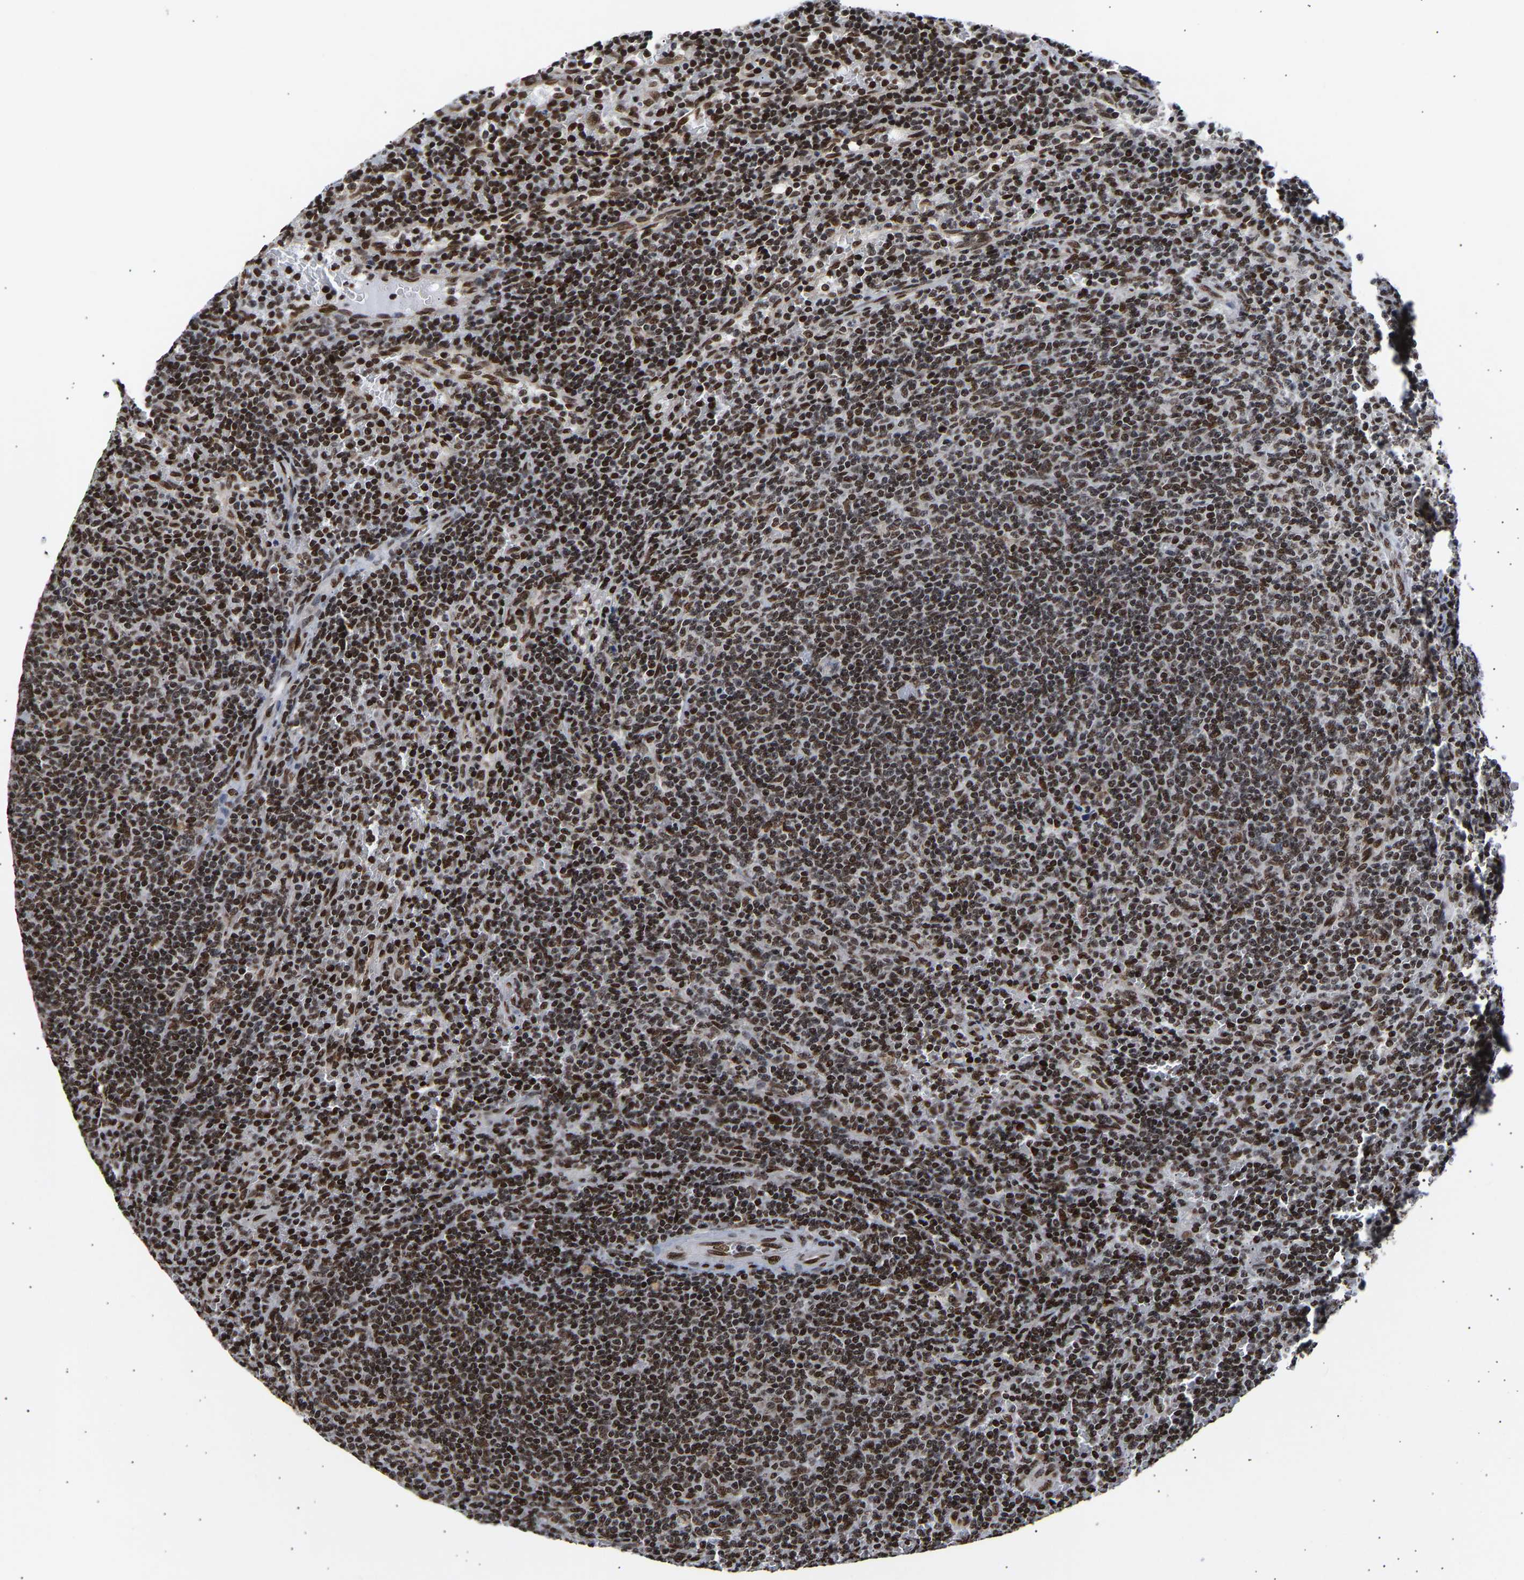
{"staining": {"intensity": "strong", "quantity": "25%-75%", "location": "nuclear"}, "tissue": "lymphoma", "cell_type": "Tumor cells", "image_type": "cancer", "snomed": [{"axis": "morphology", "description": "Malignant lymphoma, non-Hodgkin's type, Low grade"}, {"axis": "topography", "description": "Spleen"}], "caption": "Immunohistochemical staining of lymphoma reveals strong nuclear protein positivity in about 25%-75% of tumor cells.", "gene": "PSIP1", "patient": {"sex": "female", "age": 50}}